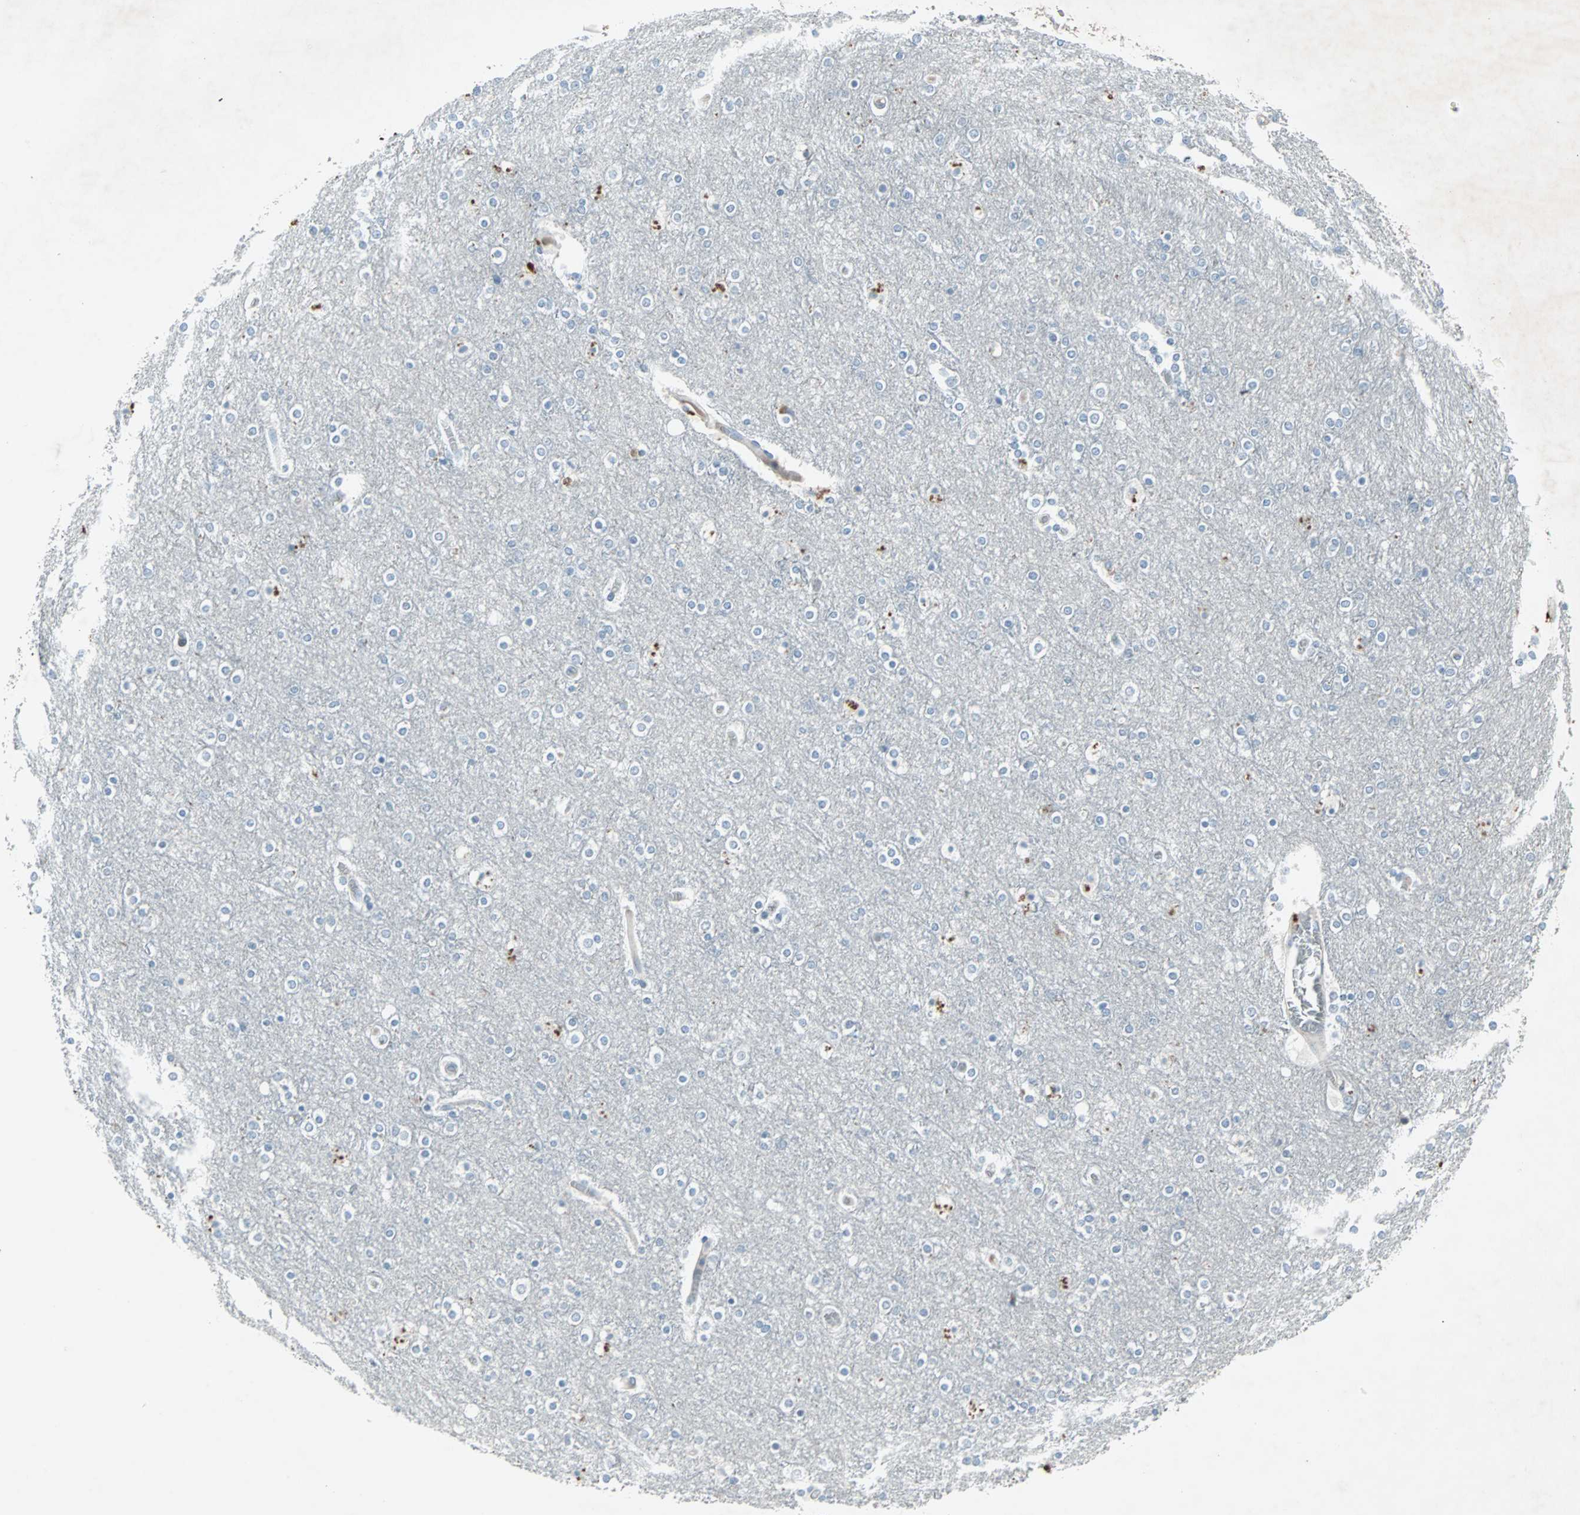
{"staining": {"intensity": "negative", "quantity": "none", "location": "none"}, "tissue": "cerebral cortex", "cell_type": "Endothelial cells", "image_type": "normal", "snomed": [{"axis": "morphology", "description": "Normal tissue, NOS"}, {"axis": "topography", "description": "Cerebral cortex"}], "caption": "IHC of normal human cerebral cortex displays no expression in endothelial cells. (Immunohistochemistry (ihc), brightfield microscopy, high magnification).", "gene": "LANCL3", "patient": {"sex": "female", "age": 54}}